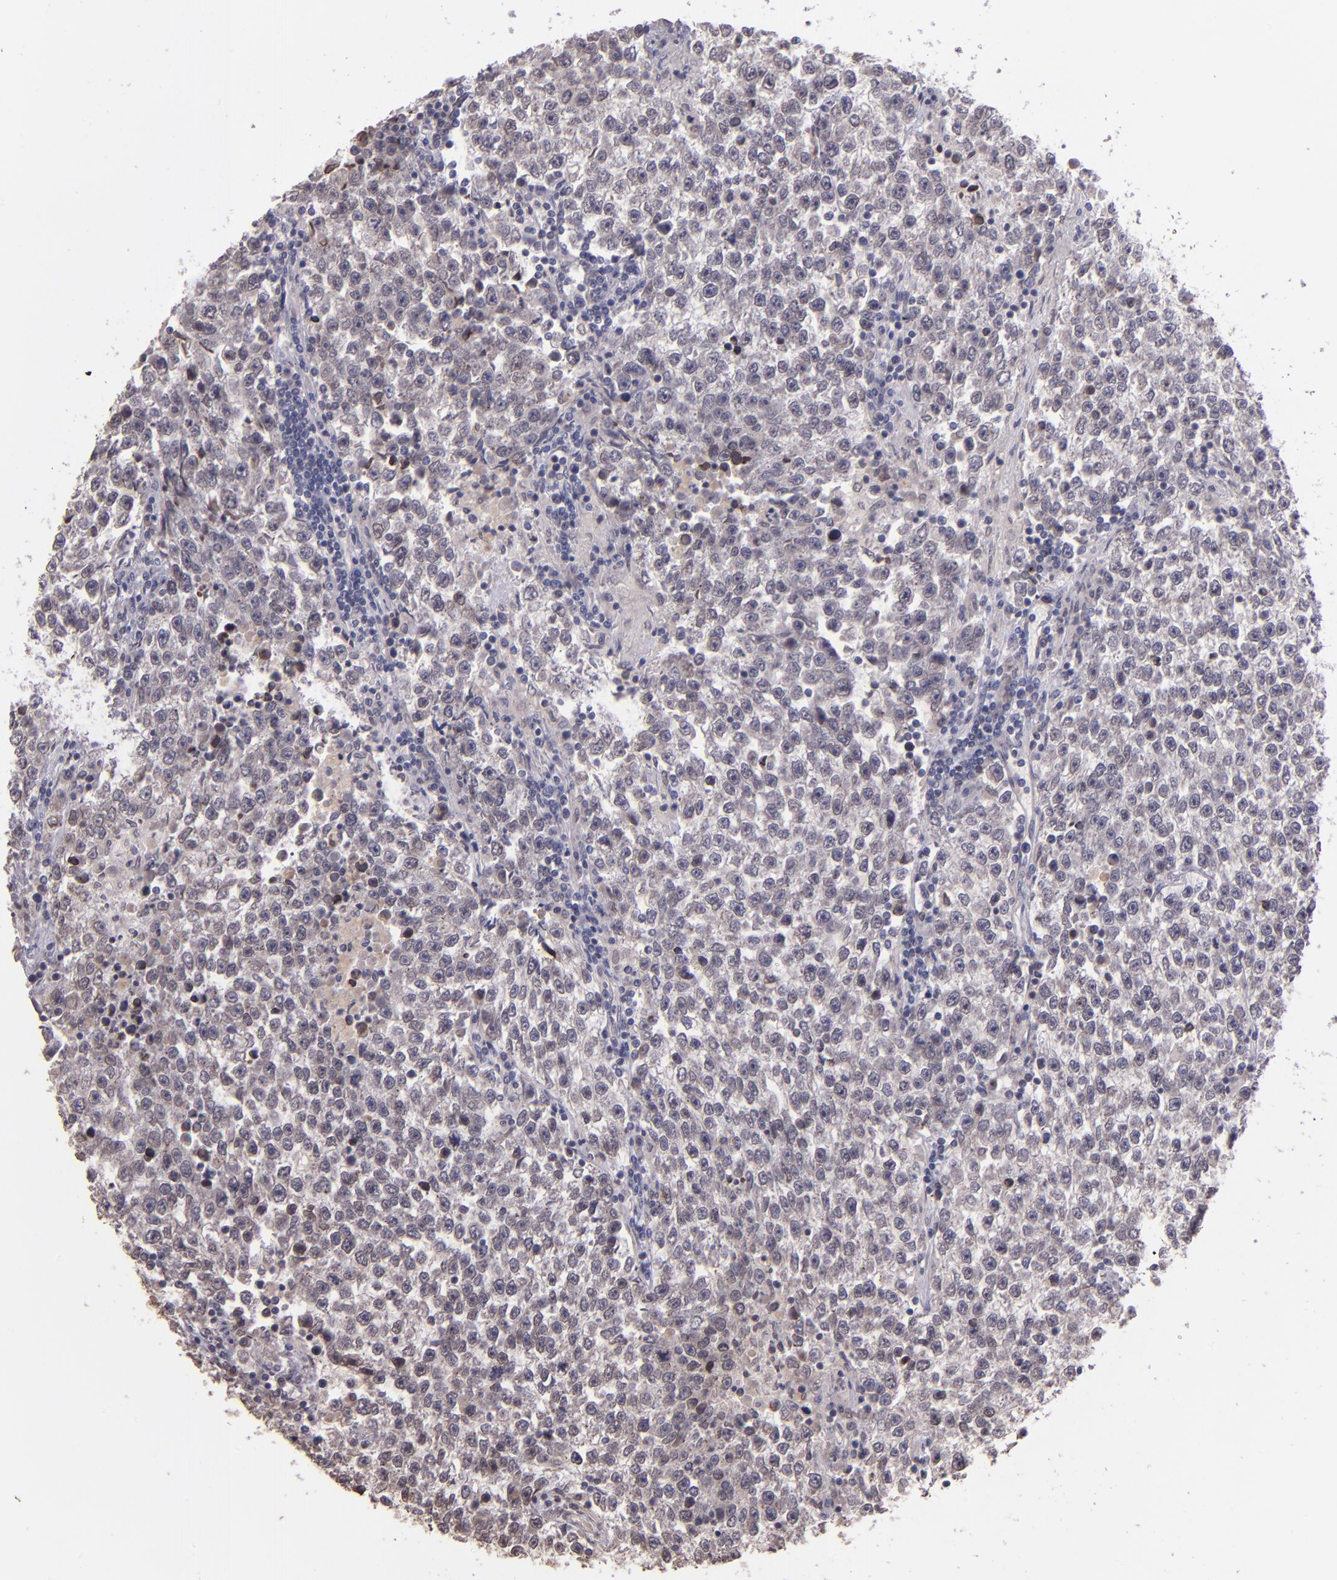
{"staining": {"intensity": "moderate", "quantity": "<25%", "location": "nuclear"}, "tissue": "testis cancer", "cell_type": "Tumor cells", "image_type": "cancer", "snomed": [{"axis": "morphology", "description": "Seminoma, NOS"}, {"axis": "topography", "description": "Testis"}], "caption": "Testis cancer (seminoma) was stained to show a protein in brown. There is low levels of moderate nuclear expression in about <25% of tumor cells. (DAB IHC, brown staining for protein, blue staining for nuclei).", "gene": "NUP62CL", "patient": {"sex": "male", "age": 36}}